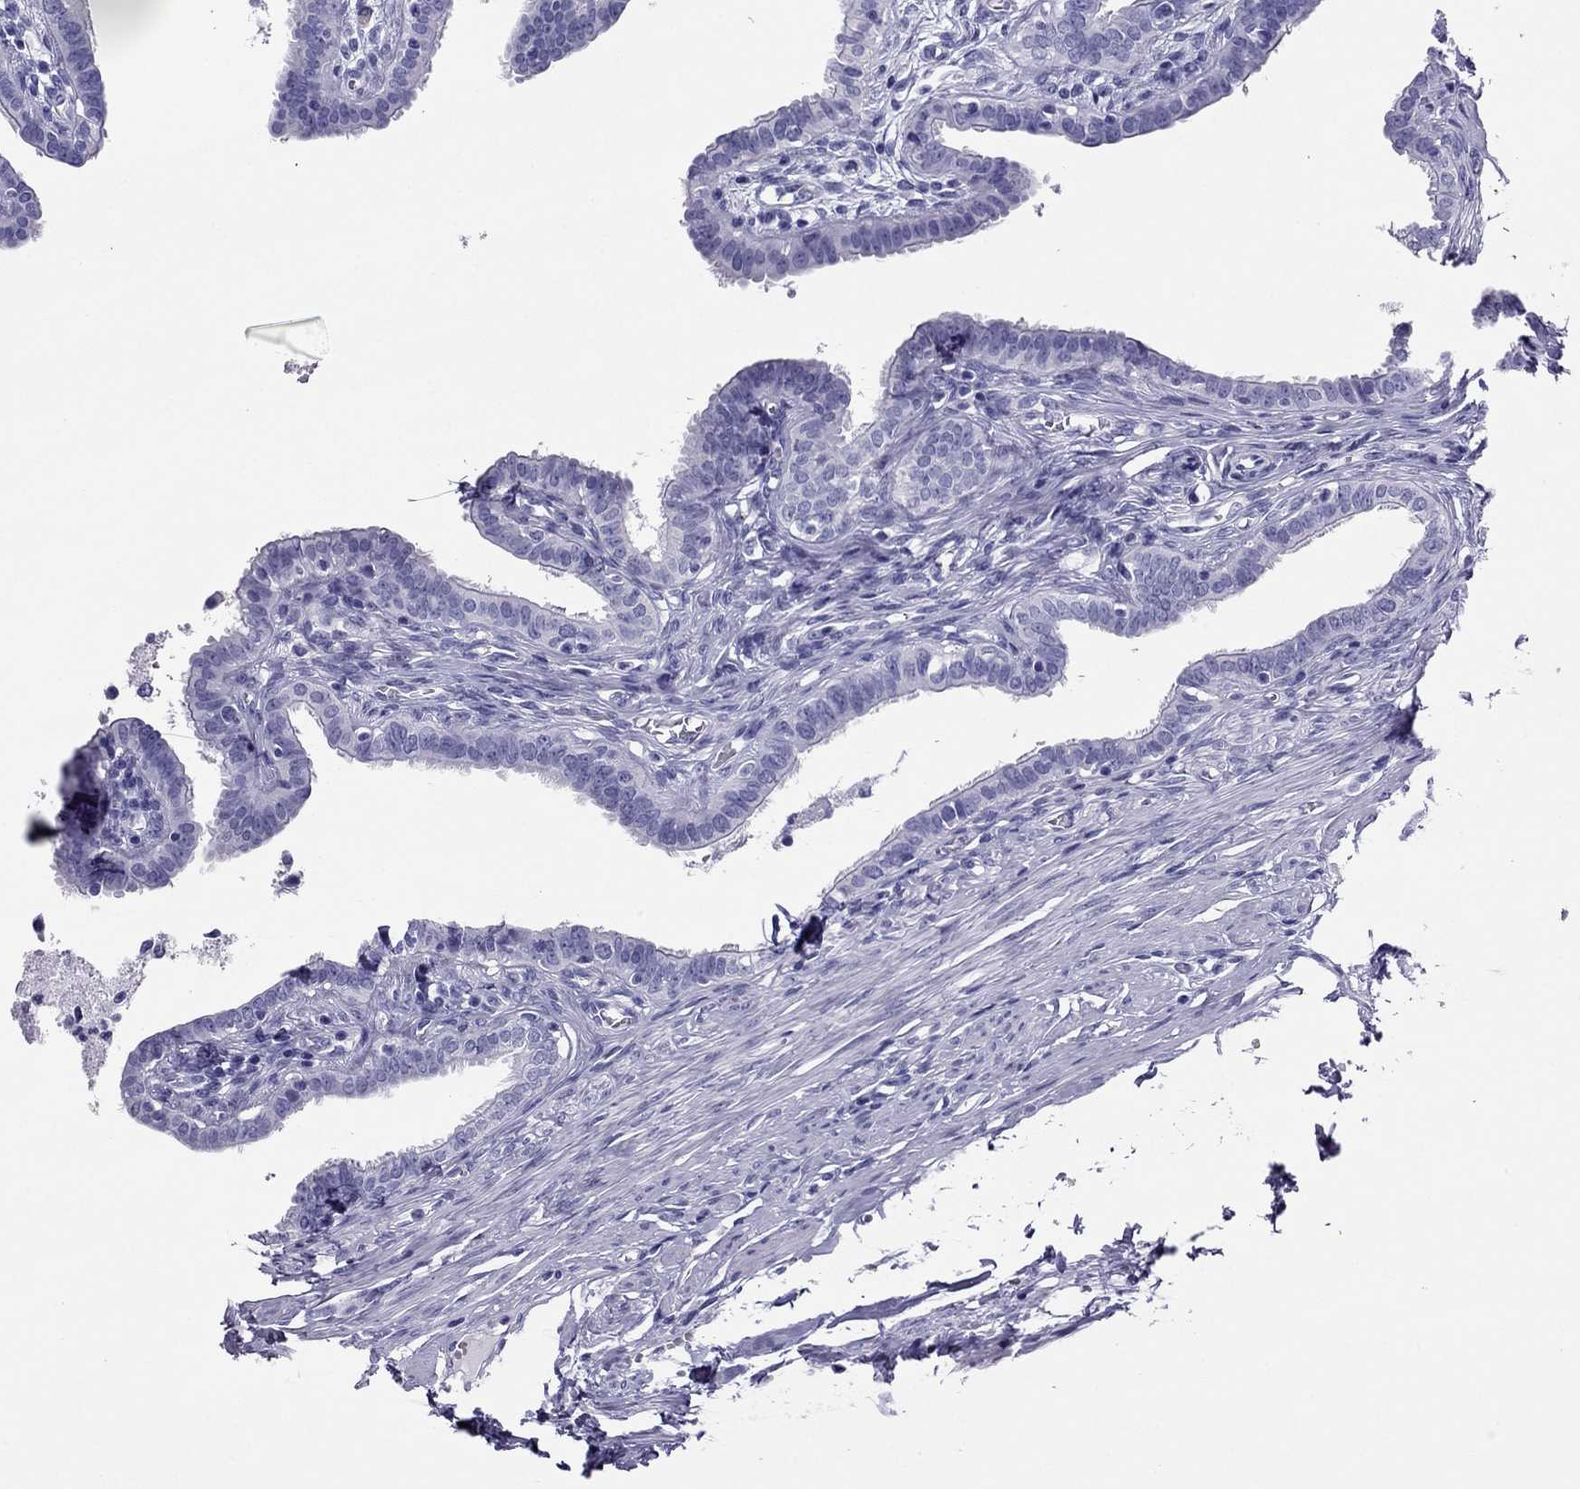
{"staining": {"intensity": "negative", "quantity": "none", "location": "none"}, "tissue": "fallopian tube", "cell_type": "Glandular cells", "image_type": "normal", "snomed": [{"axis": "morphology", "description": "Normal tissue, NOS"}, {"axis": "morphology", "description": "Carcinoma, endometroid"}, {"axis": "topography", "description": "Fallopian tube"}, {"axis": "topography", "description": "Ovary"}], "caption": "IHC of benign fallopian tube displays no staining in glandular cells.", "gene": "PDE6A", "patient": {"sex": "female", "age": 42}}